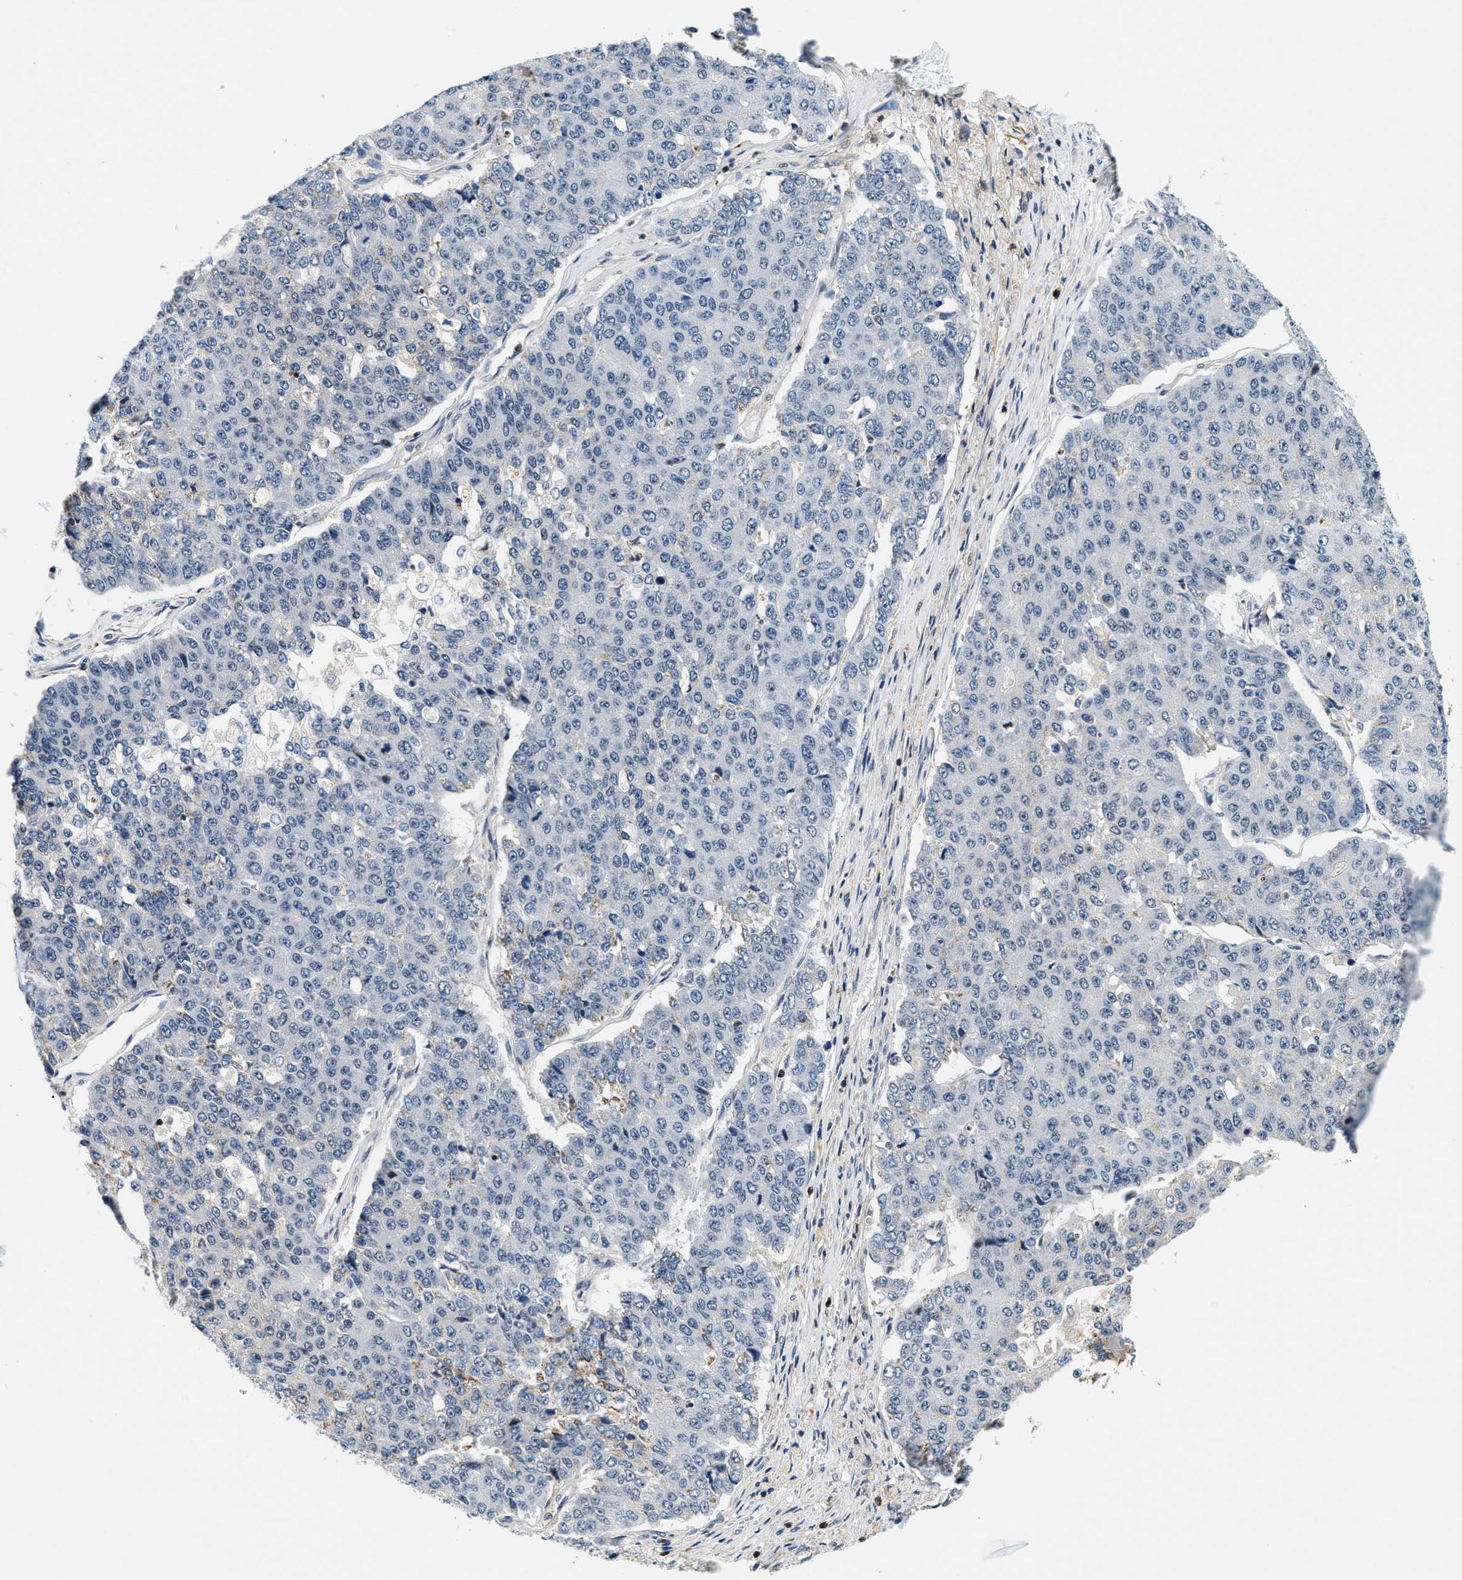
{"staining": {"intensity": "negative", "quantity": "none", "location": "none"}, "tissue": "pancreatic cancer", "cell_type": "Tumor cells", "image_type": "cancer", "snomed": [{"axis": "morphology", "description": "Adenocarcinoma, NOS"}, {"axis": "topography", "description": "Pancreas"}], "caption": "This photomicrograph is of adenocarcinoma (pancreatic) stained with IHC to label a protein in brown with the nuclei are counter-stained blue. There is no staining in tumor cells.", "gene": "SAMD9", "patient": {"sex": "male", "age": 50}}